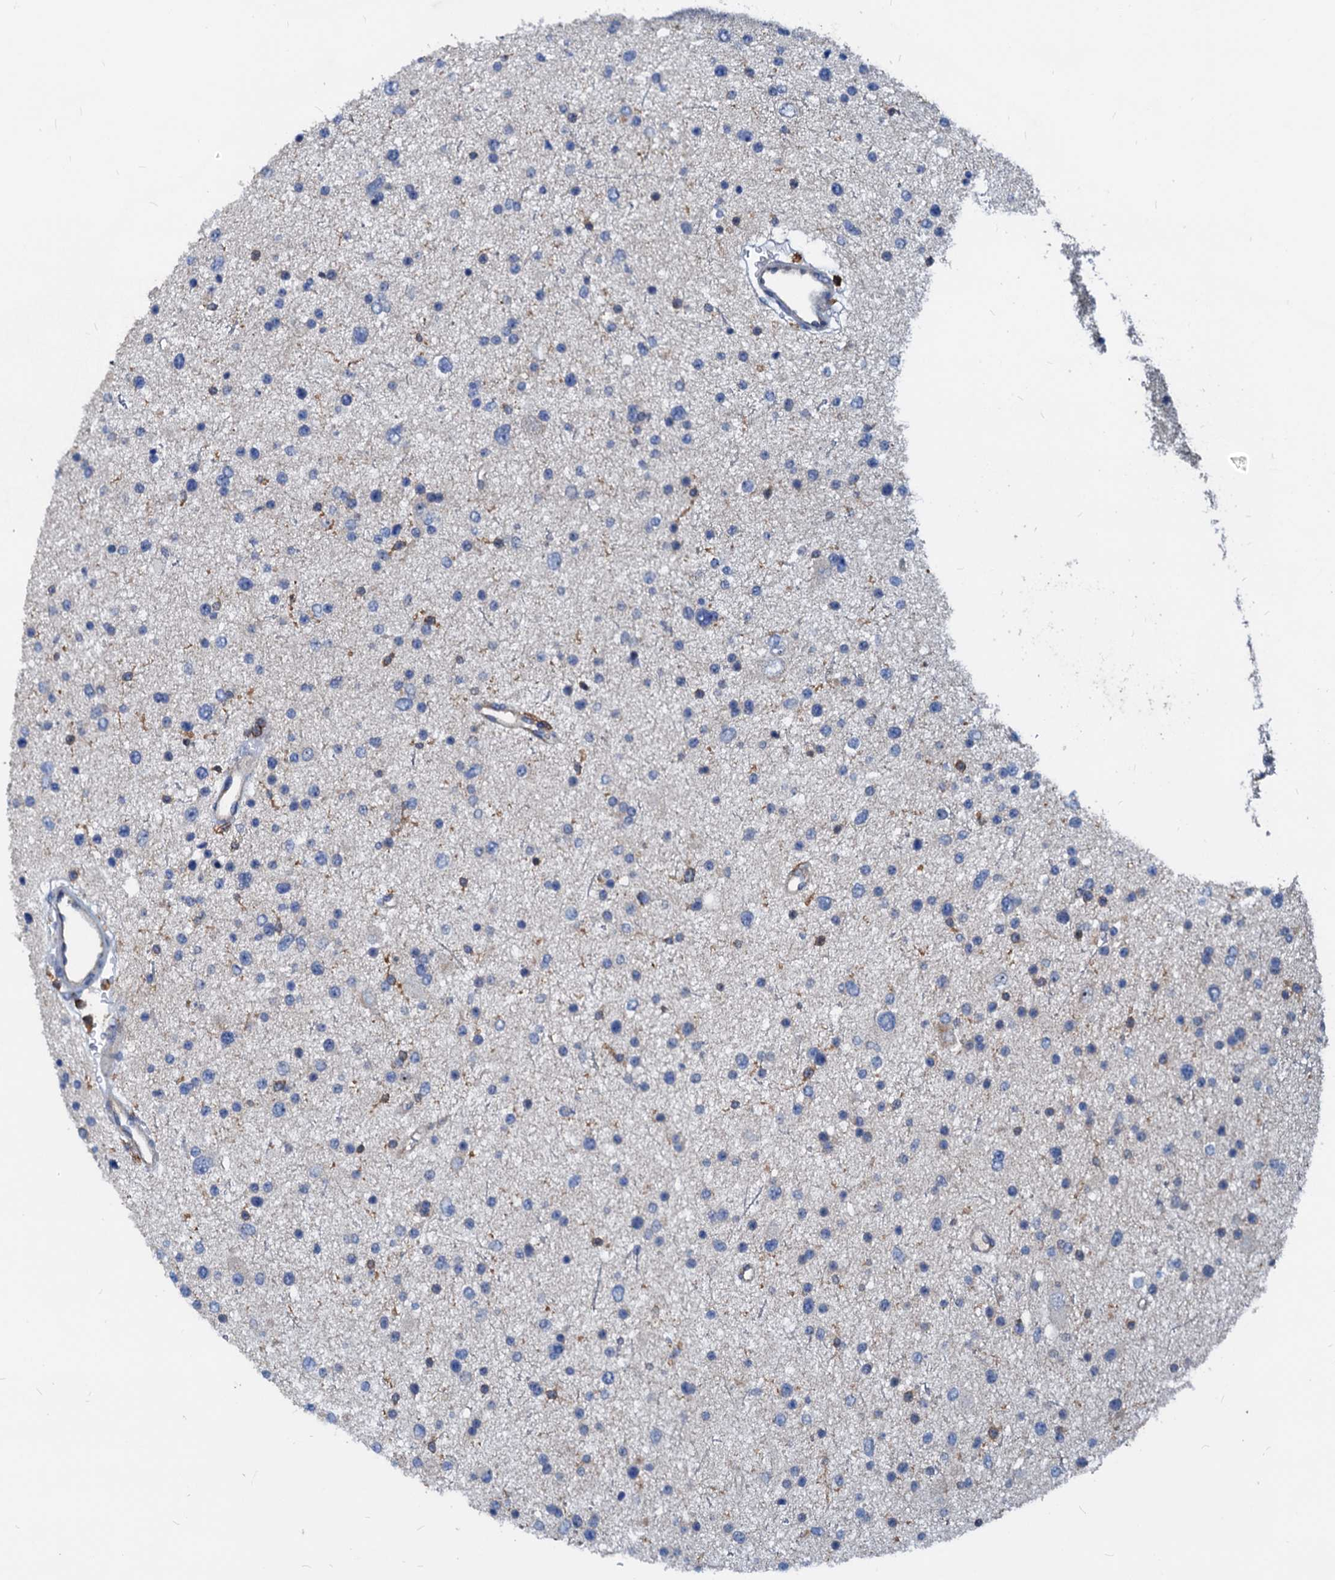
{"staining": {"intensity": "negative", "quantity": "none", "location": "none"}, "tissue": "glioma", "cell_type": "Tumor cells", "image_type": "cancer", "snomed": [{"axis": "morphology", "description": "Glioma, malignant, Low grade"}, {"axis": "topography", "description": "Brain"}], "caption": "This histopathology image is of glioma stained with immunohistochemistry to label a protein in brown with the nuclei are counter-stained blue. There is no expression in tumor cells. (DAB (3,3'-diaminobenzidine) immunohistochemistry with hematoxylin counter stain).", "gene": "LCP2", "patient": {"sex": "female", "age": 37}}